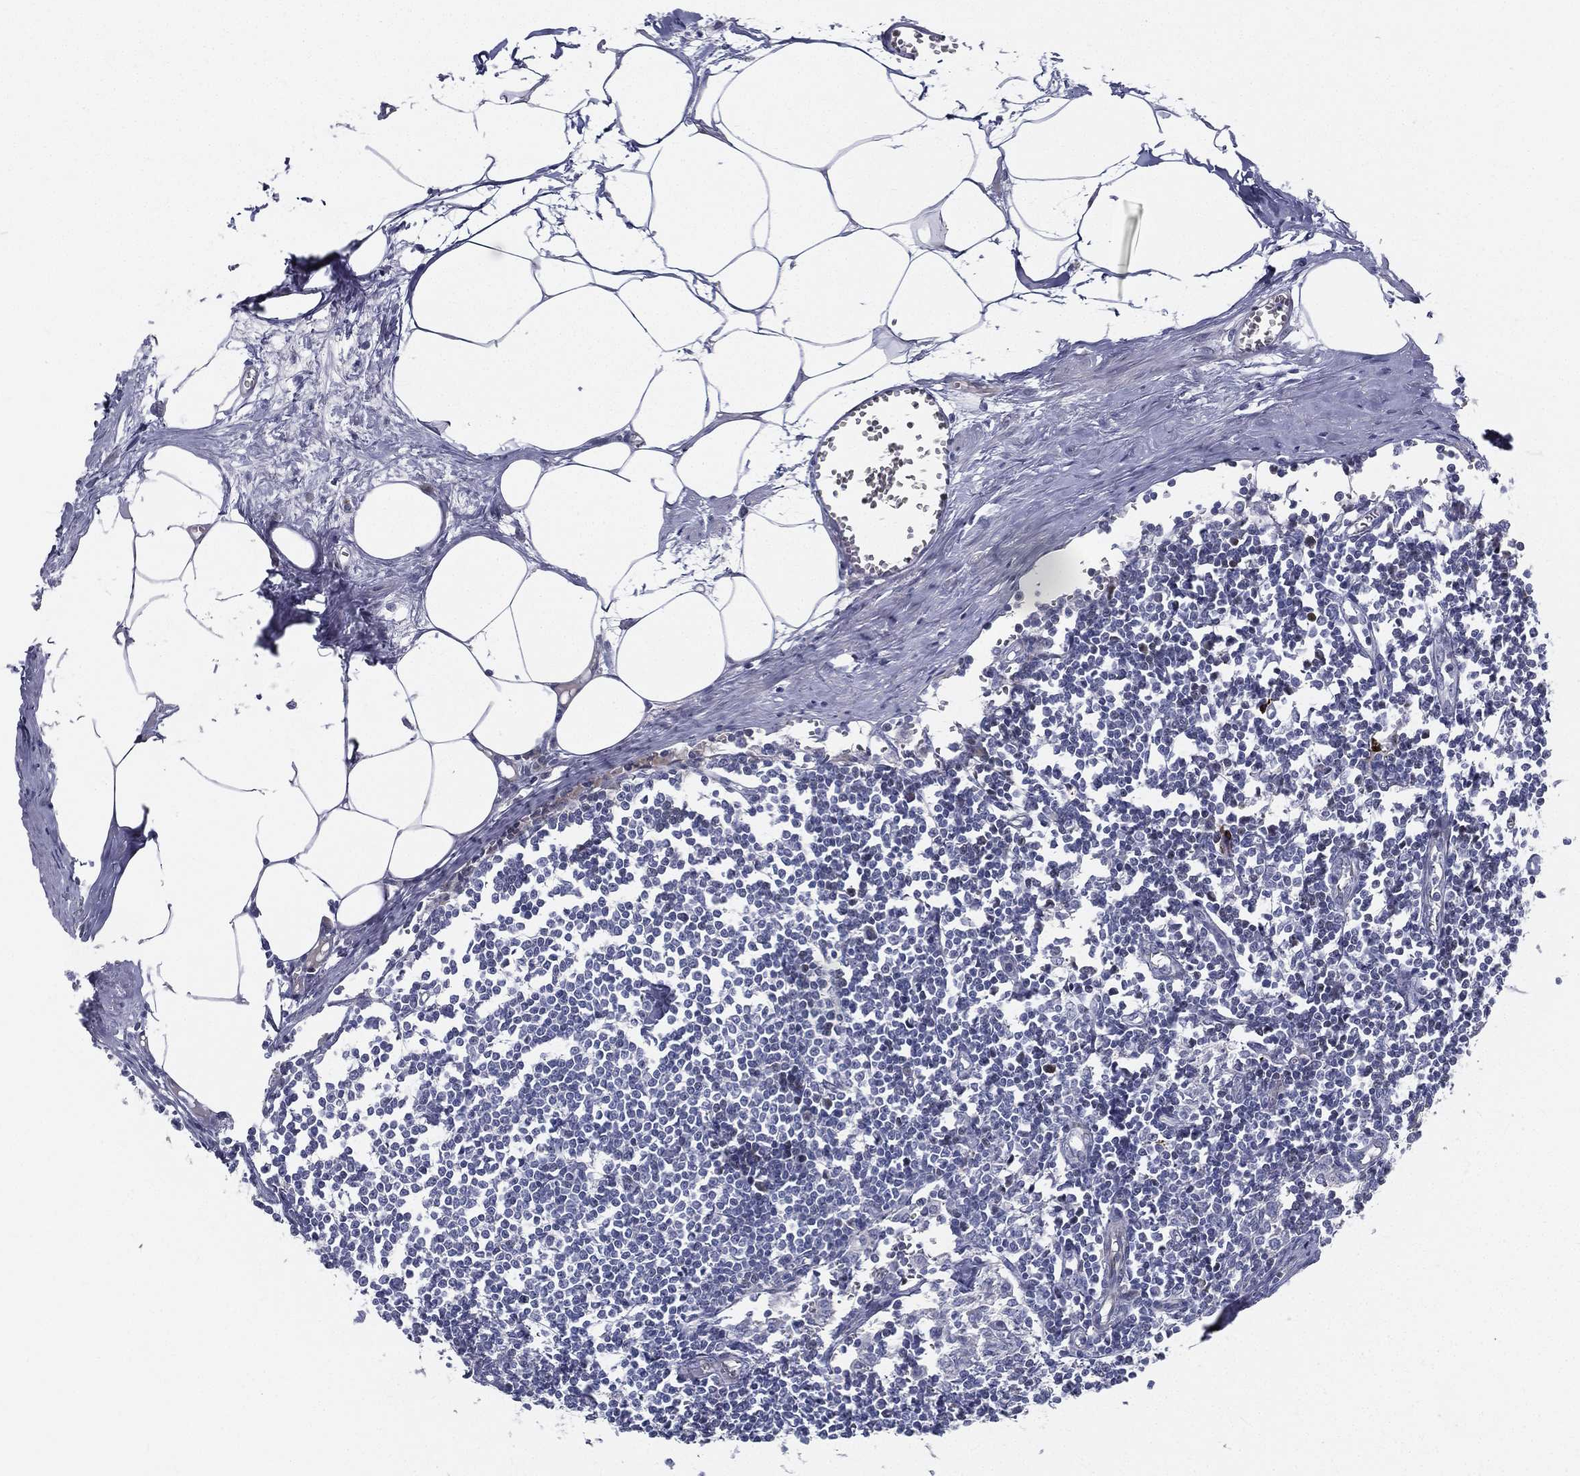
{"staining": {"intensity": "negative", "quantity": "none", "location": "none"}, "tissue": "lymph node", "cell_type": "Germinal center cells", "image_type": "normal", "snomed": [{"axis": "morphology", "description": "Normal tissue, NOS"}, {"axis": "topography", "description": "Lymph node"}], "caption": "The micrograph shows no staining of germinal center cells in normal lymph node.", "gene": "SPPL2C", "patient": {"sex": "male", "age": 59}}